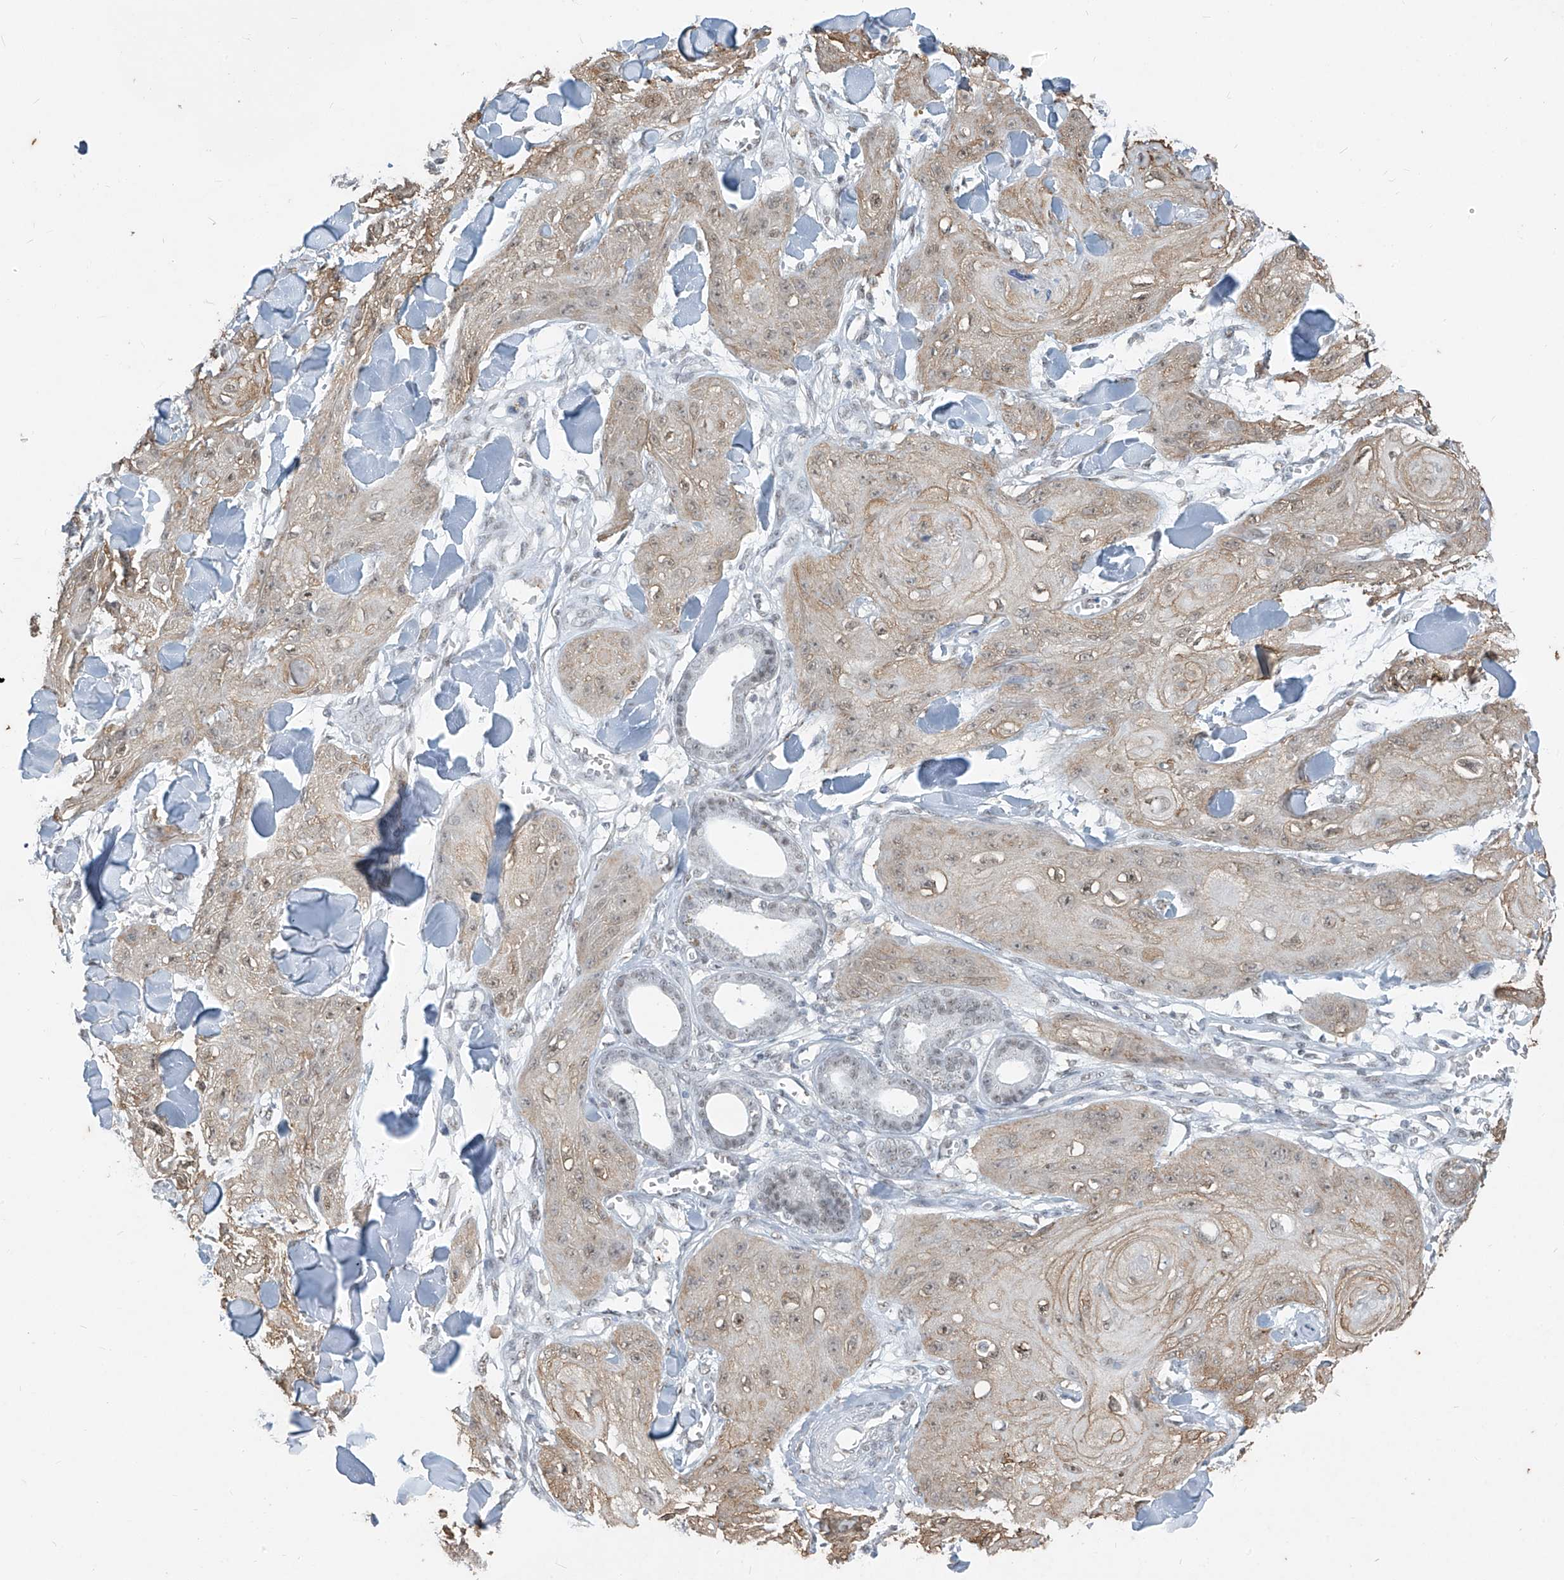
{"staining": {"intensity": "weak", "quantity": "25%-75%", "location": "cytoplasmic/membranous"}, "tissue": "skin cancer", "cell_type": "Tumor cells", "image_type": "cancer", "snomed": [{"axis": "morphology", "description": "Squamous cell carcinoma, NOS"}, {"axis": "topography", "description": "Skin"}], "caption": "Protein staining reveals weak cytoplasmic/membranous positivity in approximately 25%-75% of tumor cells in skin cancer (squamous cell carcinoma).", "gene": "TFEC", "patient": {"sex": "male", "age": 74}}